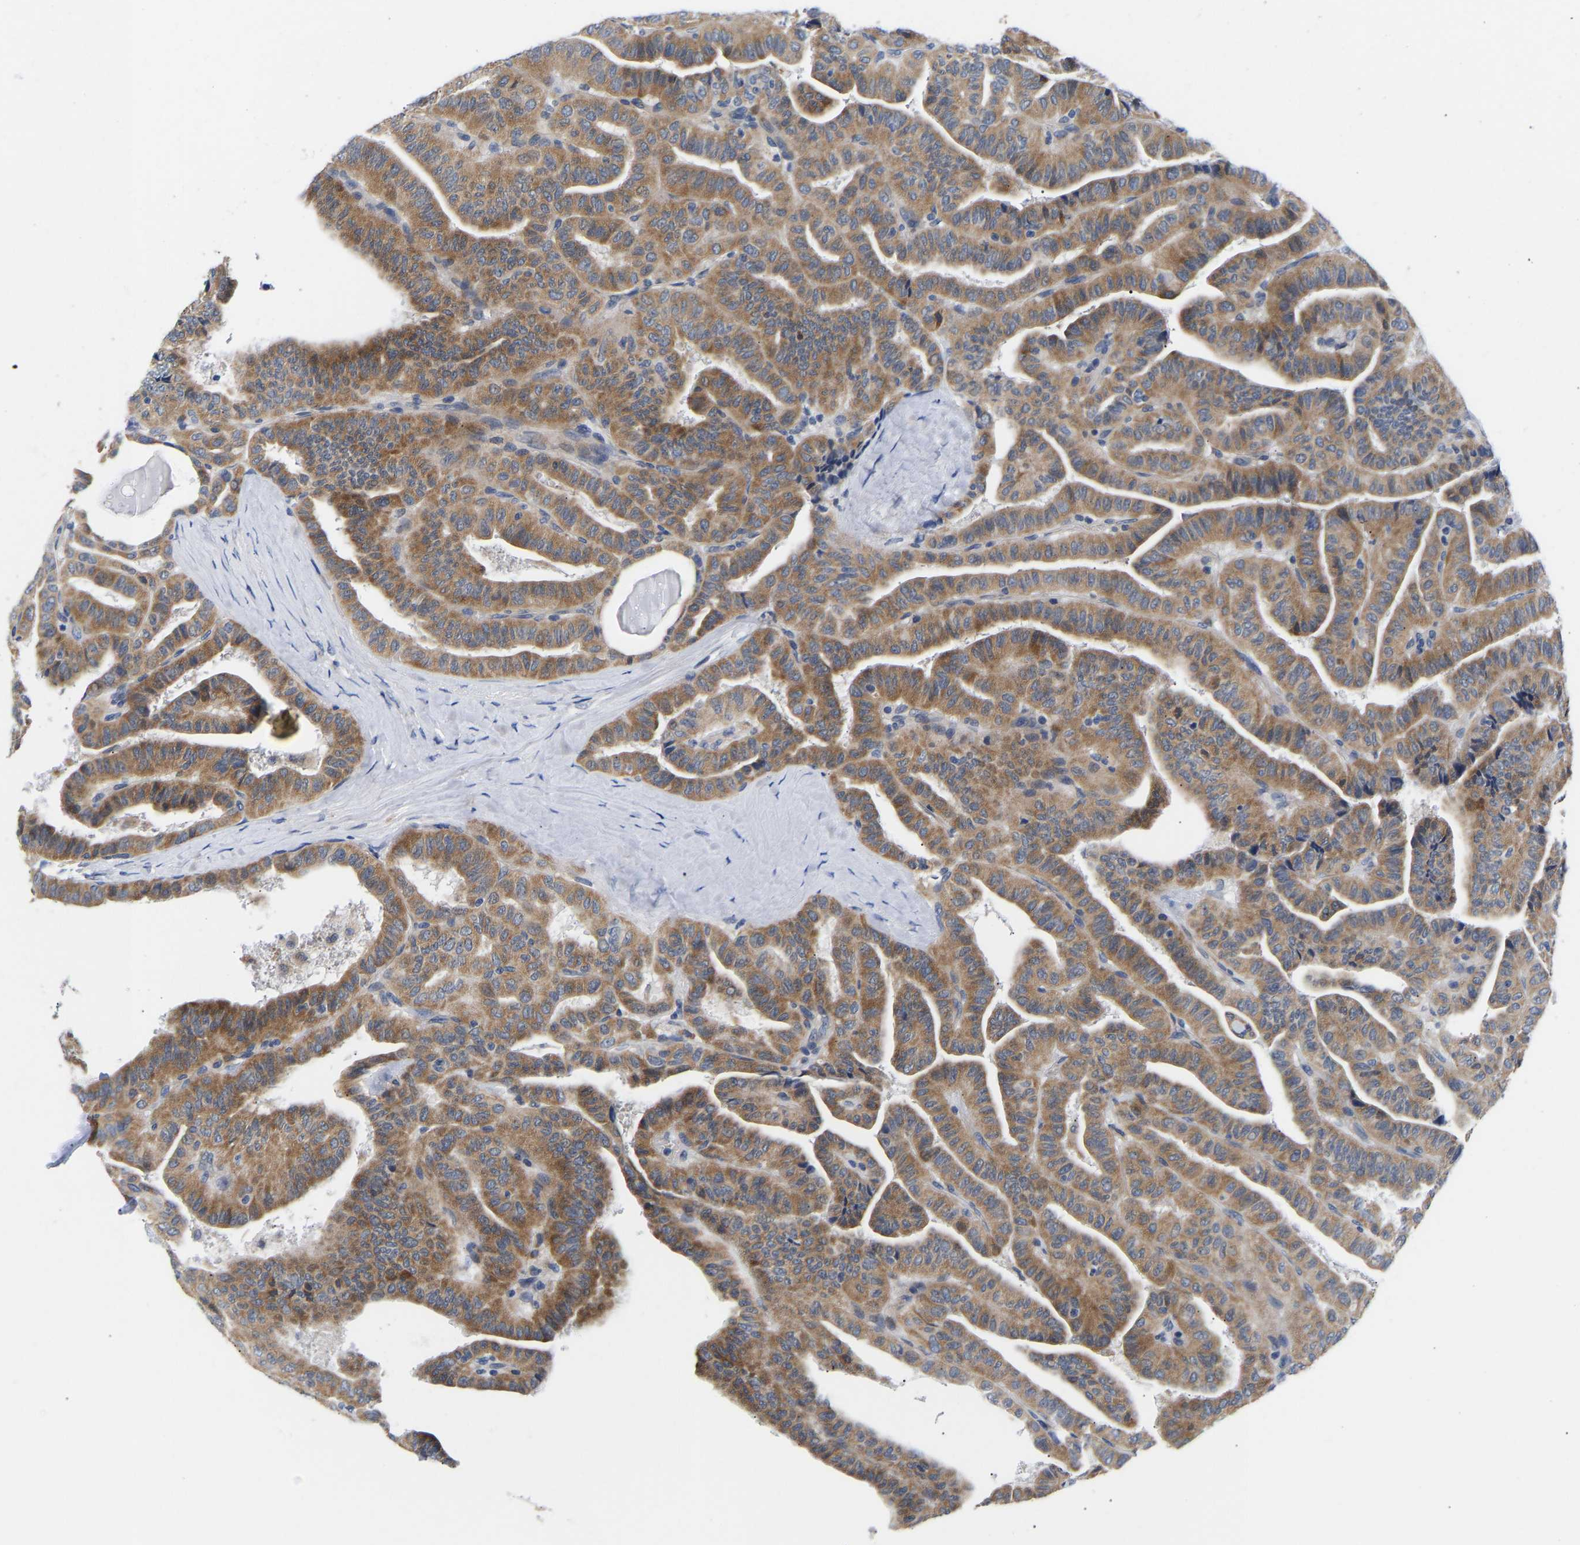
{"staining": {"intensity": "moderate", "quantity": ">75%", "location": "cytoplasmic/membranous"}, "tissue": "thyroid cancer", "cell_type": "Tumor cells", "image_type": "cancer", "snomed": [{"axis": "morphology", "description": "Papillary adenocarcinoma, NOS"}, {"axis": "topography", "description": "Thyroid gland"}], "caption": "Thyroid cancer (papillary adenocarcinoma) stained with a brown dye reveals moderate cytoplasmic/membranous positive staining in approximately >75% of tumor cells.", "gene": "RINT1", "patient": {"sex": "male", "age": 77}}